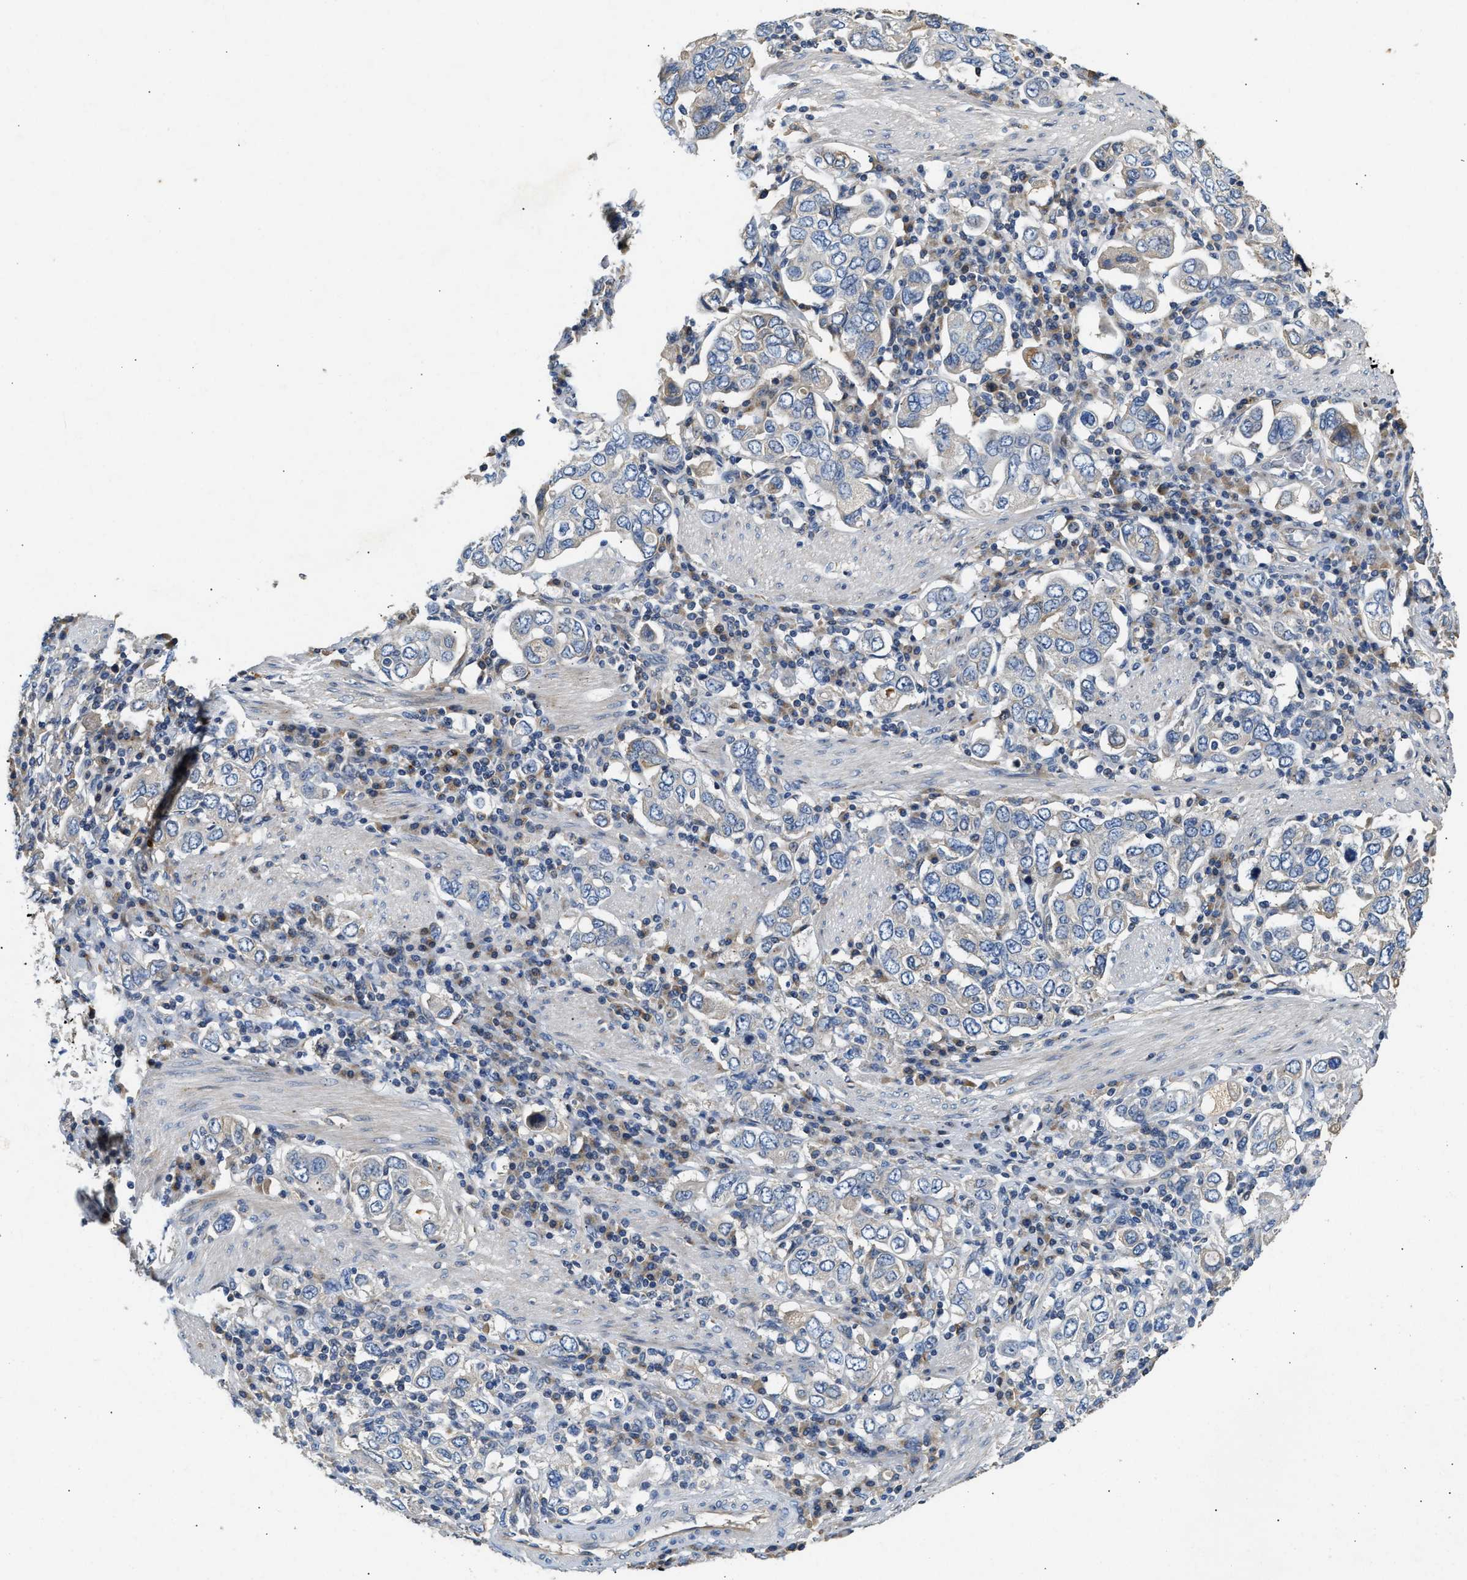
{"staining": {"intensity": "negative", "quantity": "none", "location": "none"}, "tissue": "stomach cancer", "cell_type": "Tumor cells", "image_type": "cancer", "snomed": [{"axis": "morphology", "description": "Adenocarcinoma, NOS"}, {"axis": "topography", "description": "Stomach, upper"}], "caption": "Immunohistochemistry histopathology image of stomach cancer stained for a protein (brown), which exhibits no expression in tumor cells.", "gene": "IL17RC", "patient": {"sex": "male", "age": 62}}